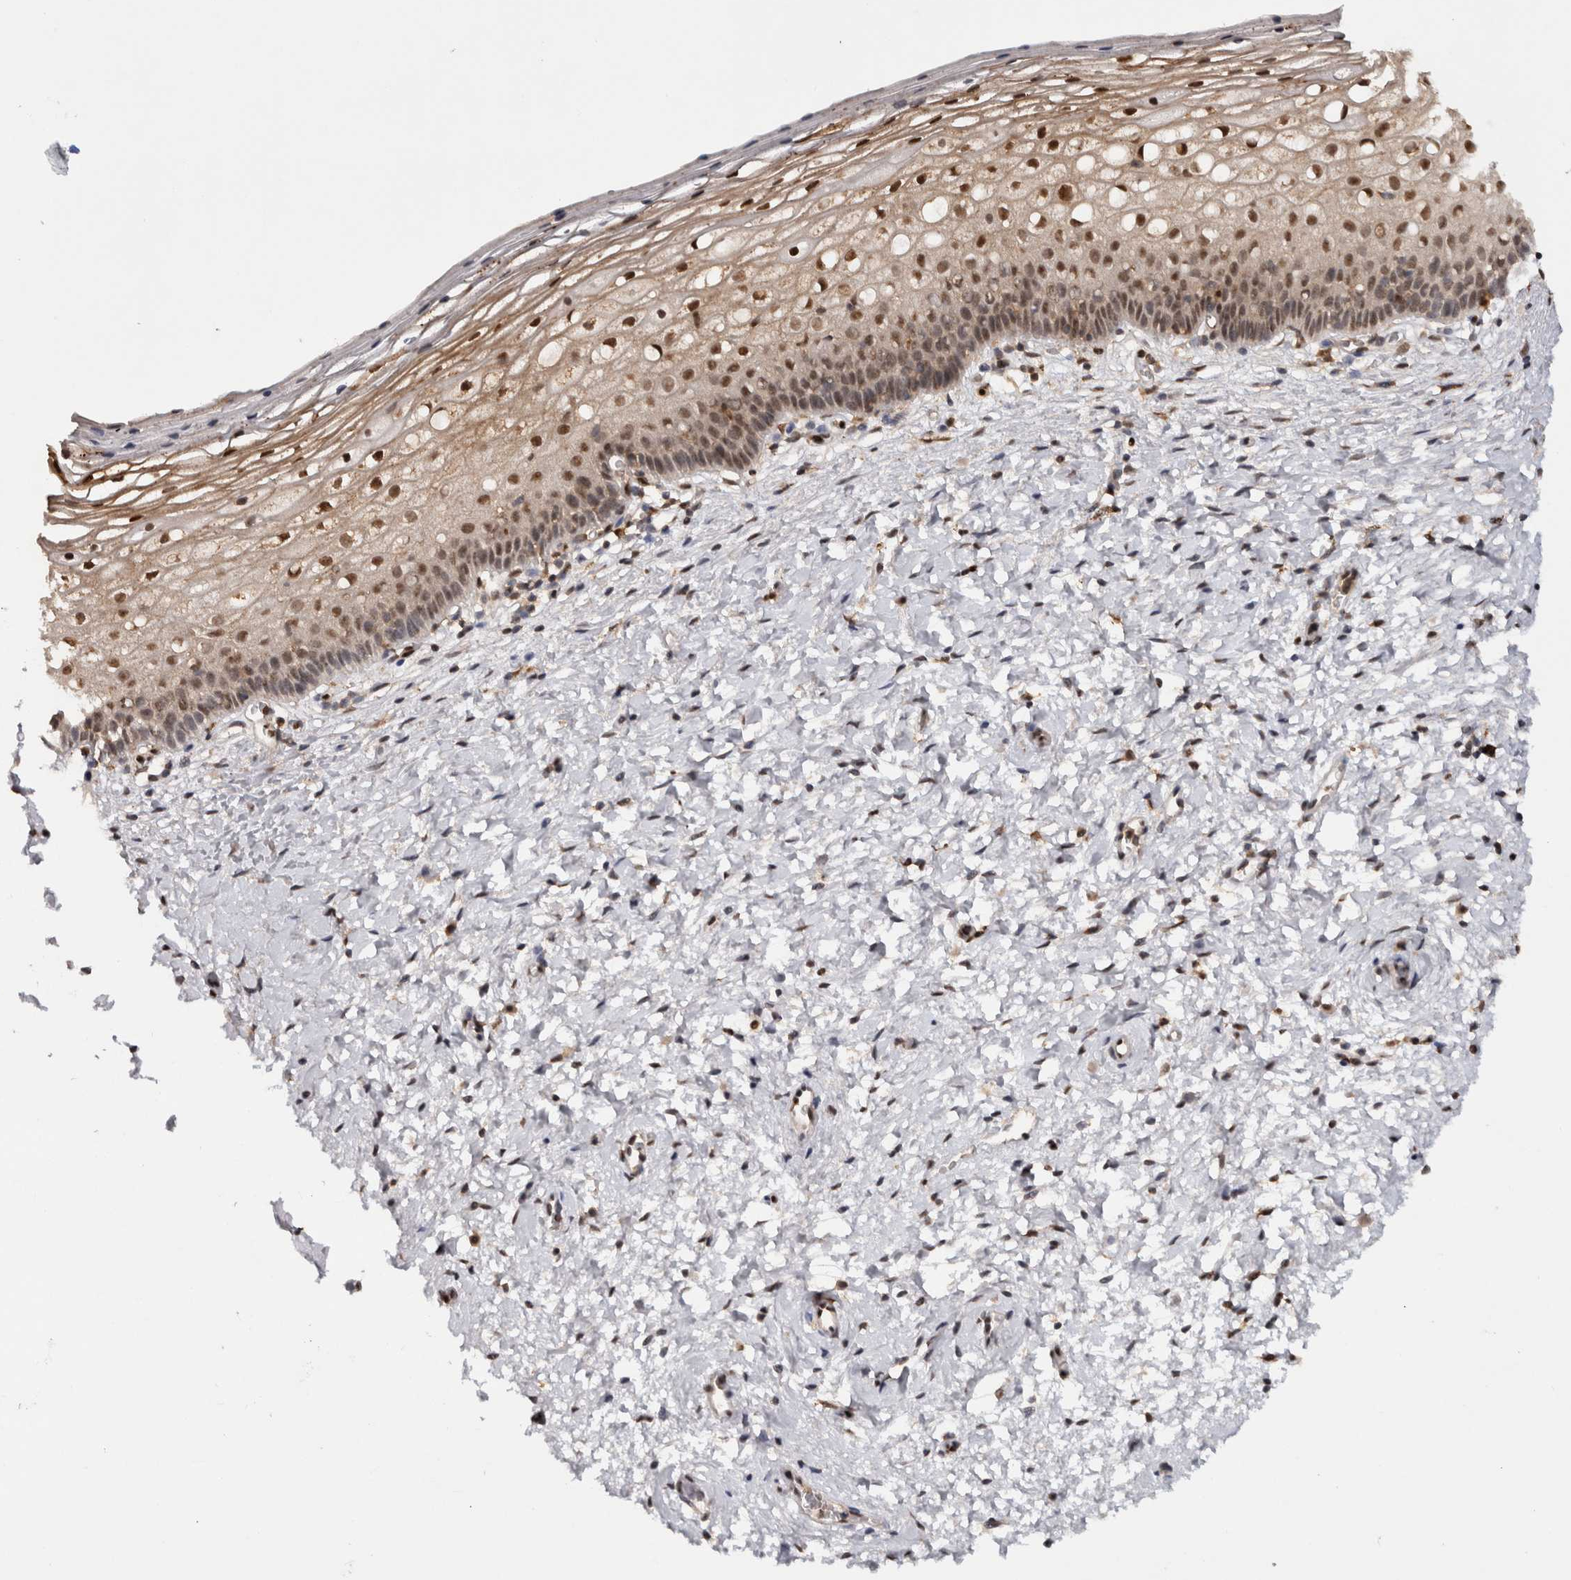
{"staining": {"intensity": "strong", "quantity": ">75%", "location": "cytoplasmic/membranous,nuclear"}, "tissue": "cervix", "cell_type": "Squamous epithelial cells", "image_type": "normal", "snomed": [{"axis": "morphology", "description": "Normal tissue, NOS"}, {"axis": "topography", "description": "Cervix"}], "caption": "Unremarkable cervix demonstrates strong cytoplasmic/membranous,nuclear expression in about >75% of squamous epithelial cells.", "gene": "RPS6KA2", "patient": {"sex": "female", "age": 72}}